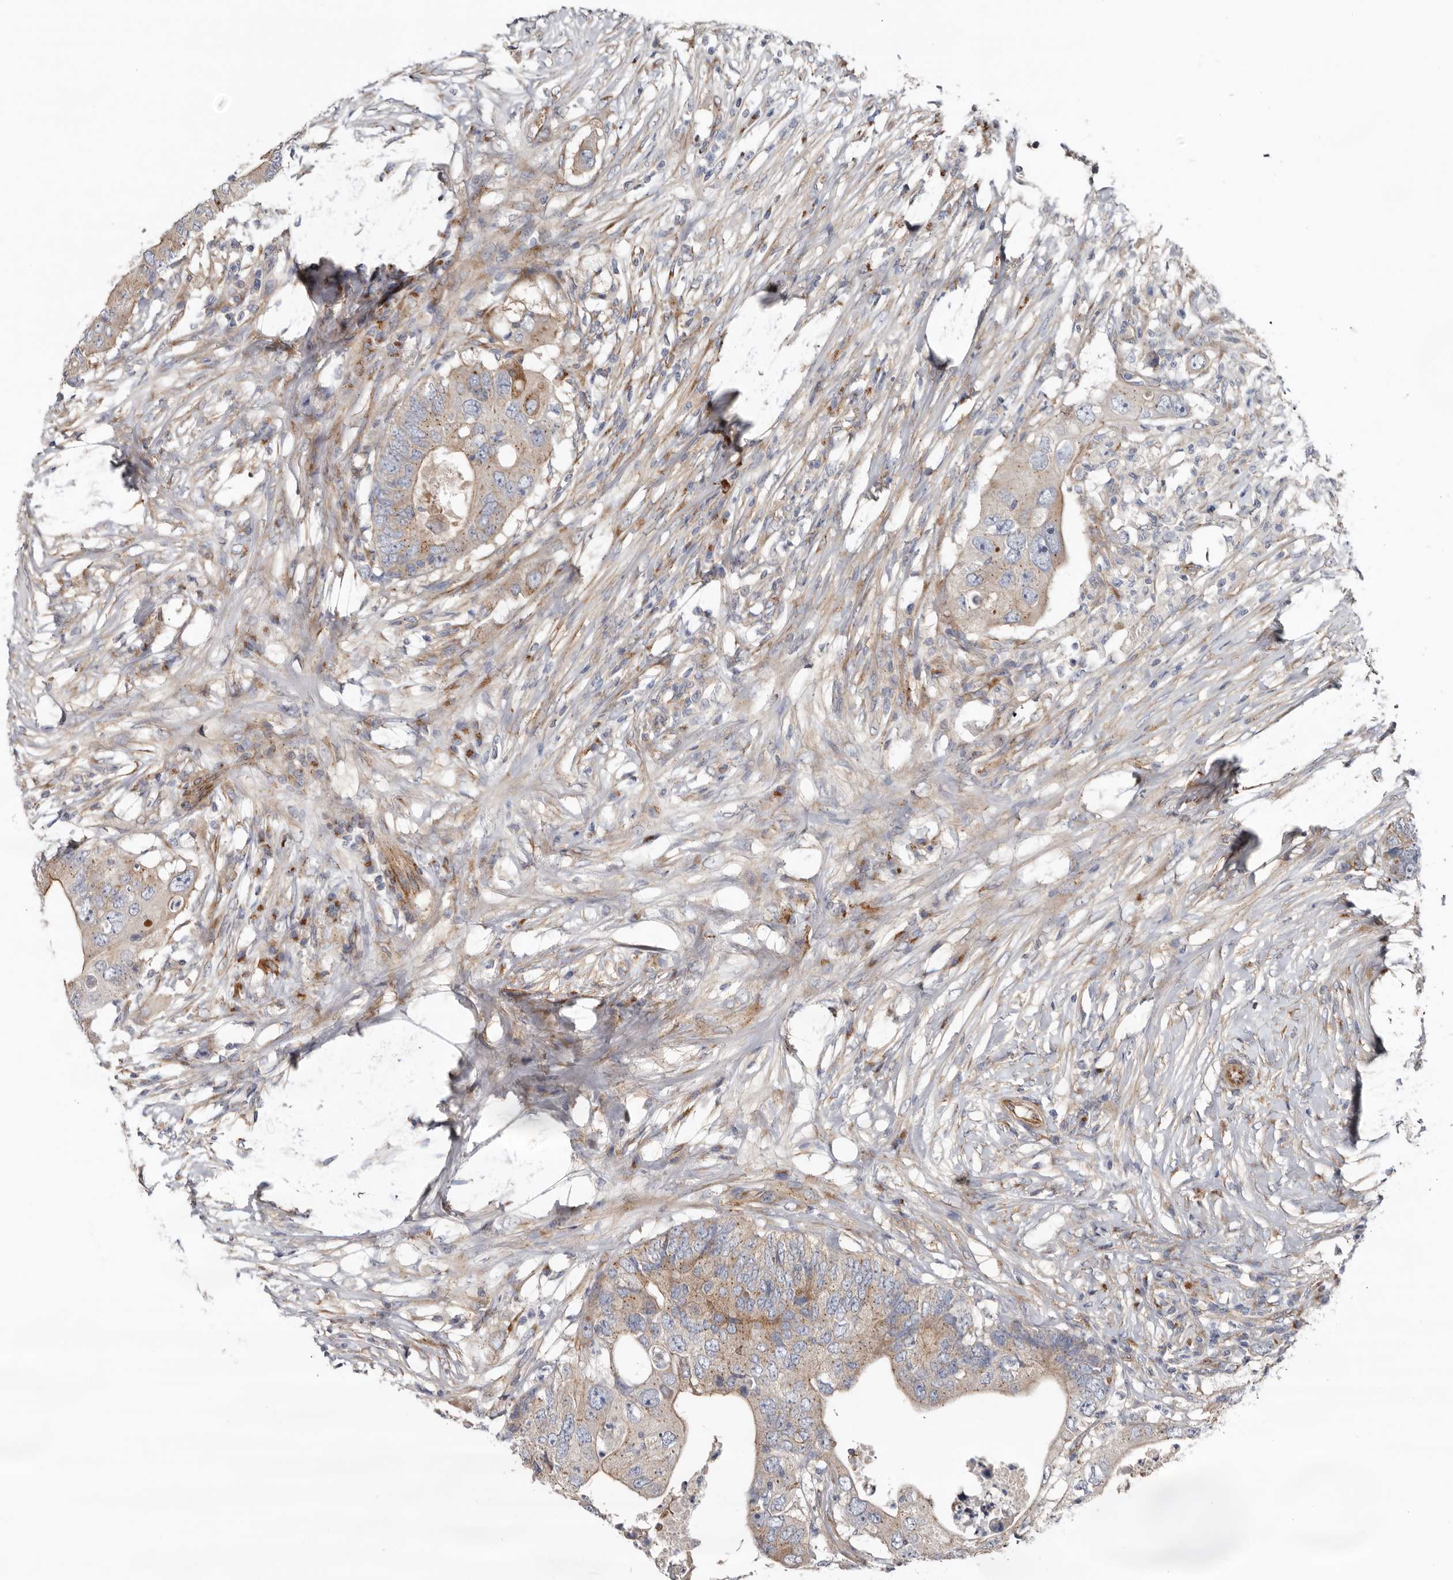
{"staining": {"intensity": "moderate", "quantity": "25%-75%", "location": "cytoplasmic/membranous"}, "tissue": "colorectal cancer", "cell_type": "Tumor cells", "image_type": "cancer", "snomed": [{"axis": "morphology", "description": "Adenocarcinoma, NOS"}, {"axis": "topography", "description": "Colon"}], "caption": "The histopathology image exhibits immunohistochemical staining of colorectal cancer. There is moderate cytoplasmic/membranous expression is seen in about 25%-75% of tumor cells.", "gene": "LUZP1", "patient": {"sex": "male", "age": 71}}